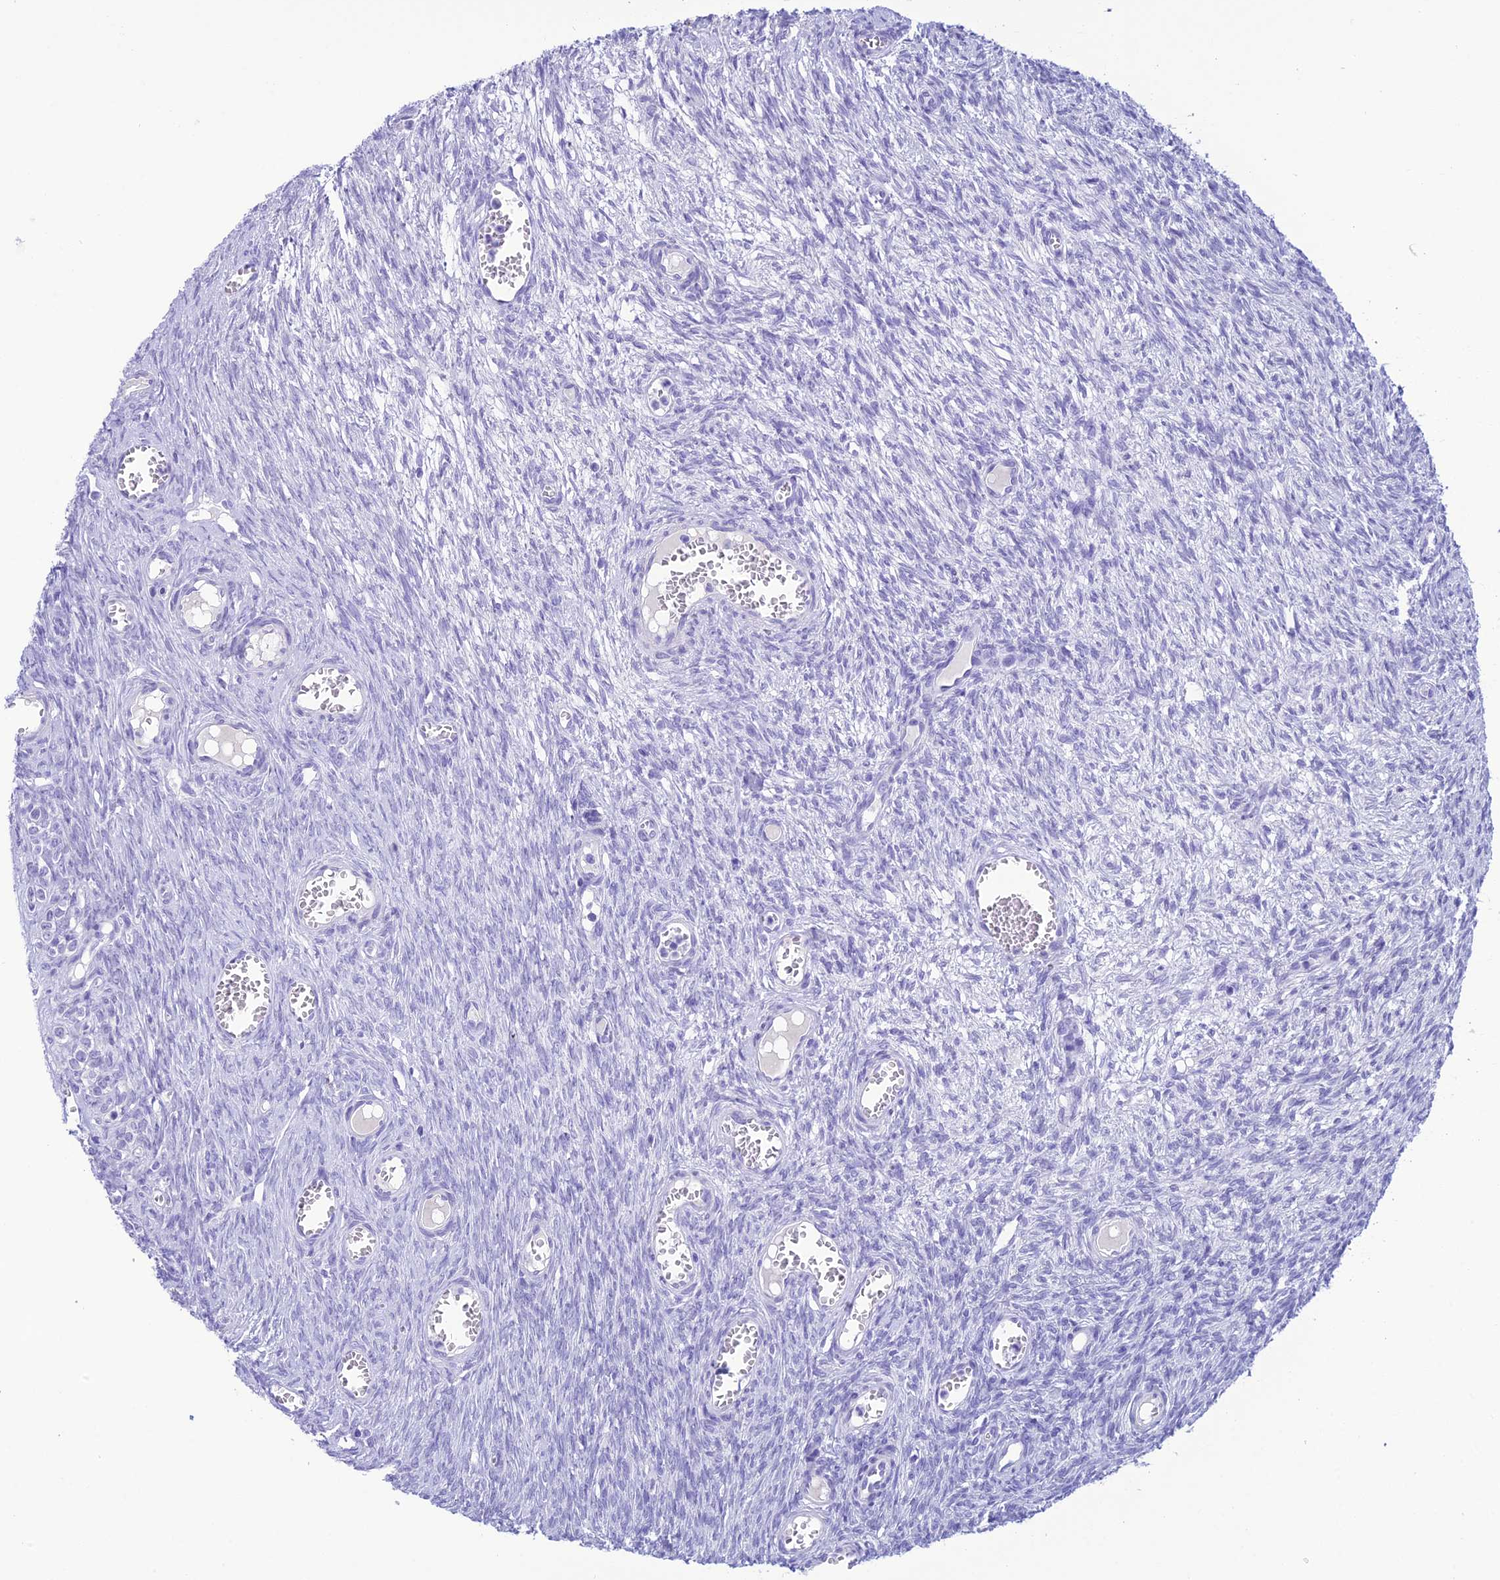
{"staining": {"intensity": "moderate", "quantity": ">75%", "location": "cytoplasmic/membranous"}, "tissue": "ovary", "cell_type": "Follicle cells", "image_type": "normal", "snomed": [{"axis": "morphology", "description": "Normal tissue, NOS"}, {"axis": "topography", "description": "Ovary"}], "caption": "Immunohistochemistry photomicrograph of normal ovary stained for a protein (brown), which reveals medium levels of moderate cytoplasmic/membranous expression in about >75% of follicle cells.", "gene": "TRAM1L1", "patient": {"sex": "female", "age": 44}}